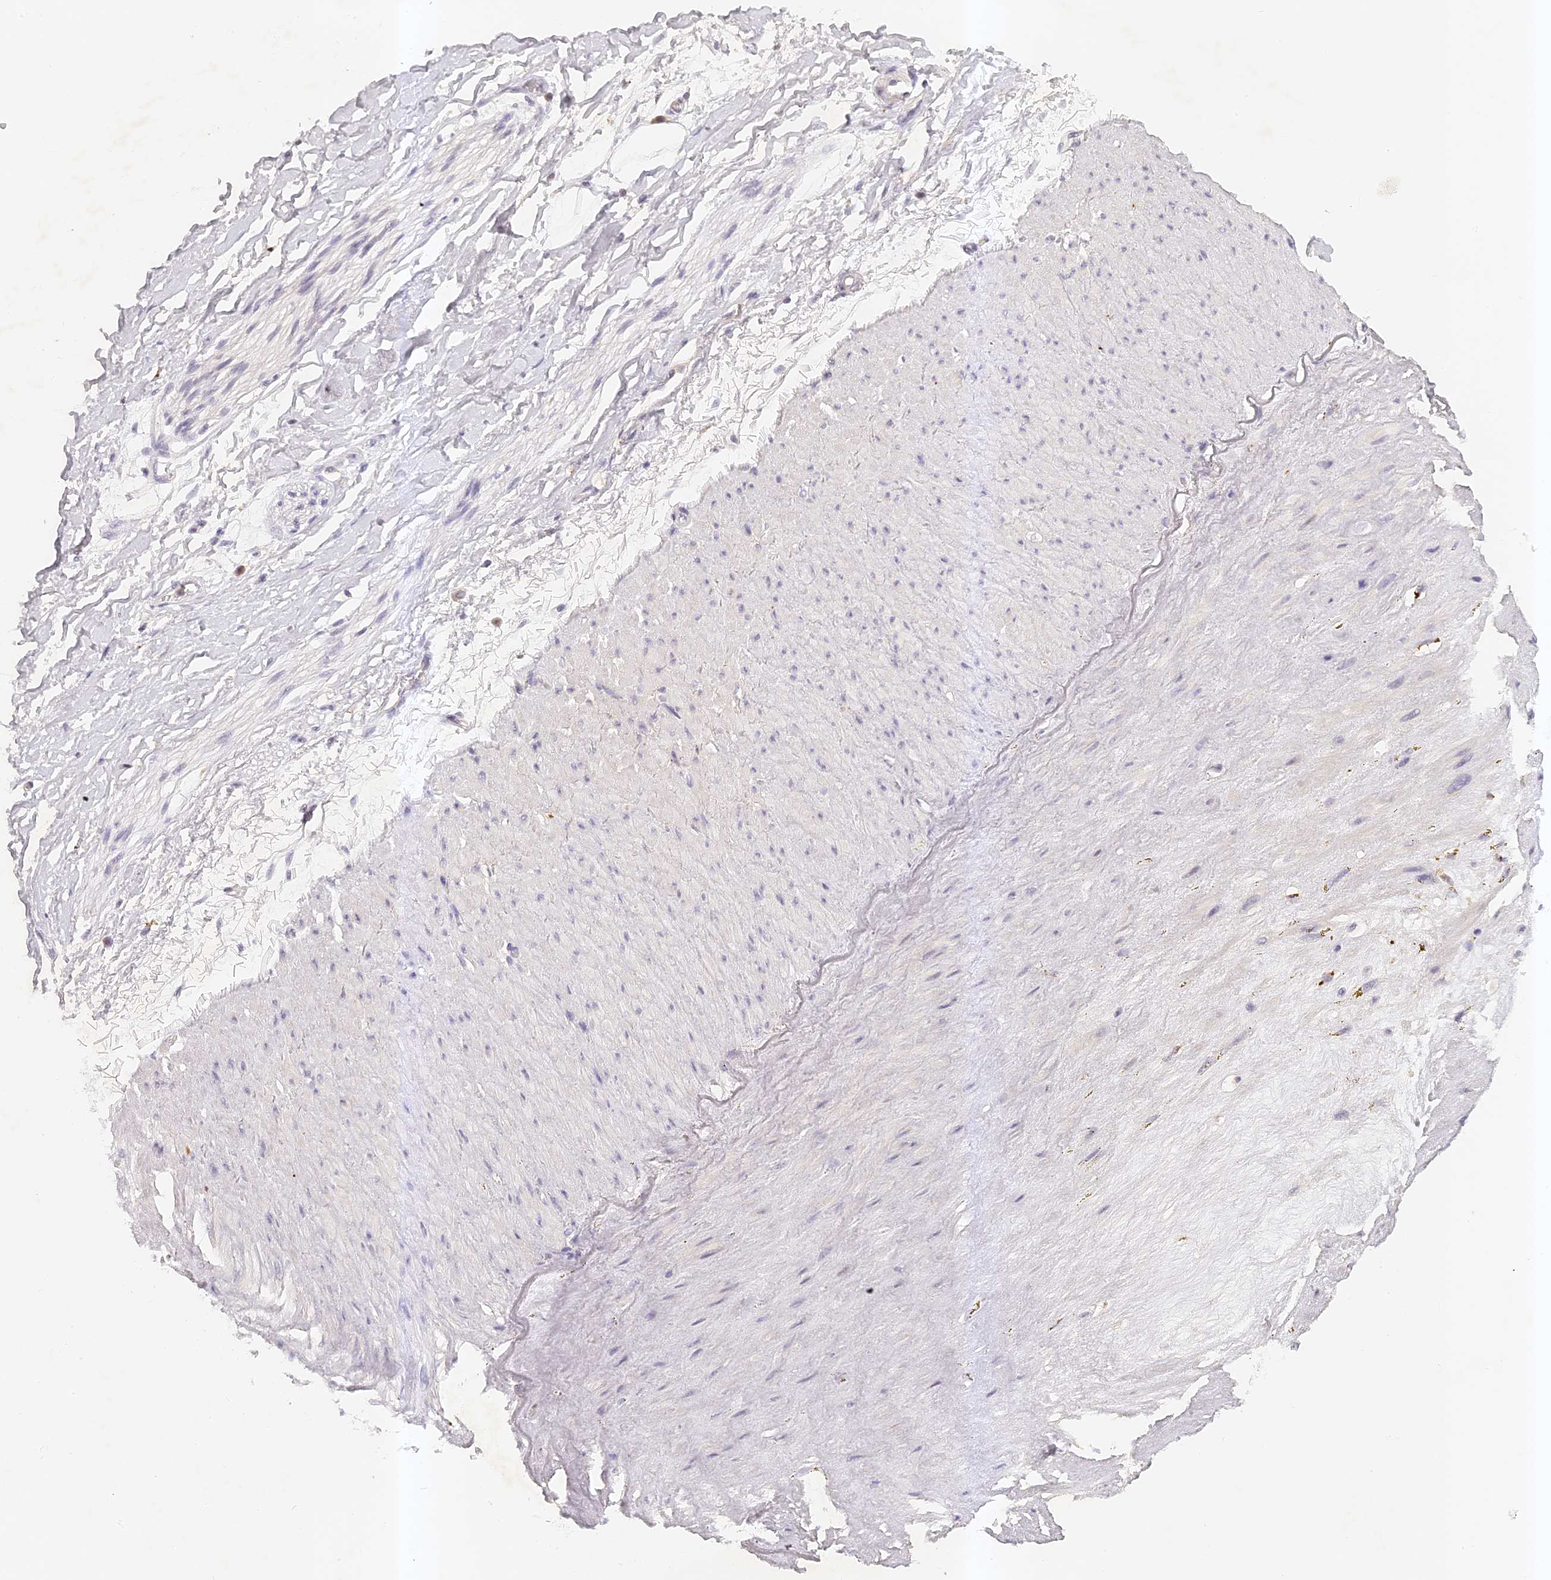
{"staining": {"intensity": "negative", "quantity": "none", "location": "none"}, "tissue": "adipose tissue", "cell_type": "Adipocytes", "image_type": "normal", "snomed": [{"axis": "morphology", "description": "Normal tissue, NOS"}, {"axis": "topography", "description": "Soft tissue"}], "caption": "Immunohistochemistry (IHC) image of unremarkable human adipose tissue stained for a protein (brown), which demonstrates no expression in adipocytes. (DAB (3,3'-diaminobenzidine) IHC, high magnification).", "gene": "ELL3", "patient": {"sex": "male", "age": 72}}